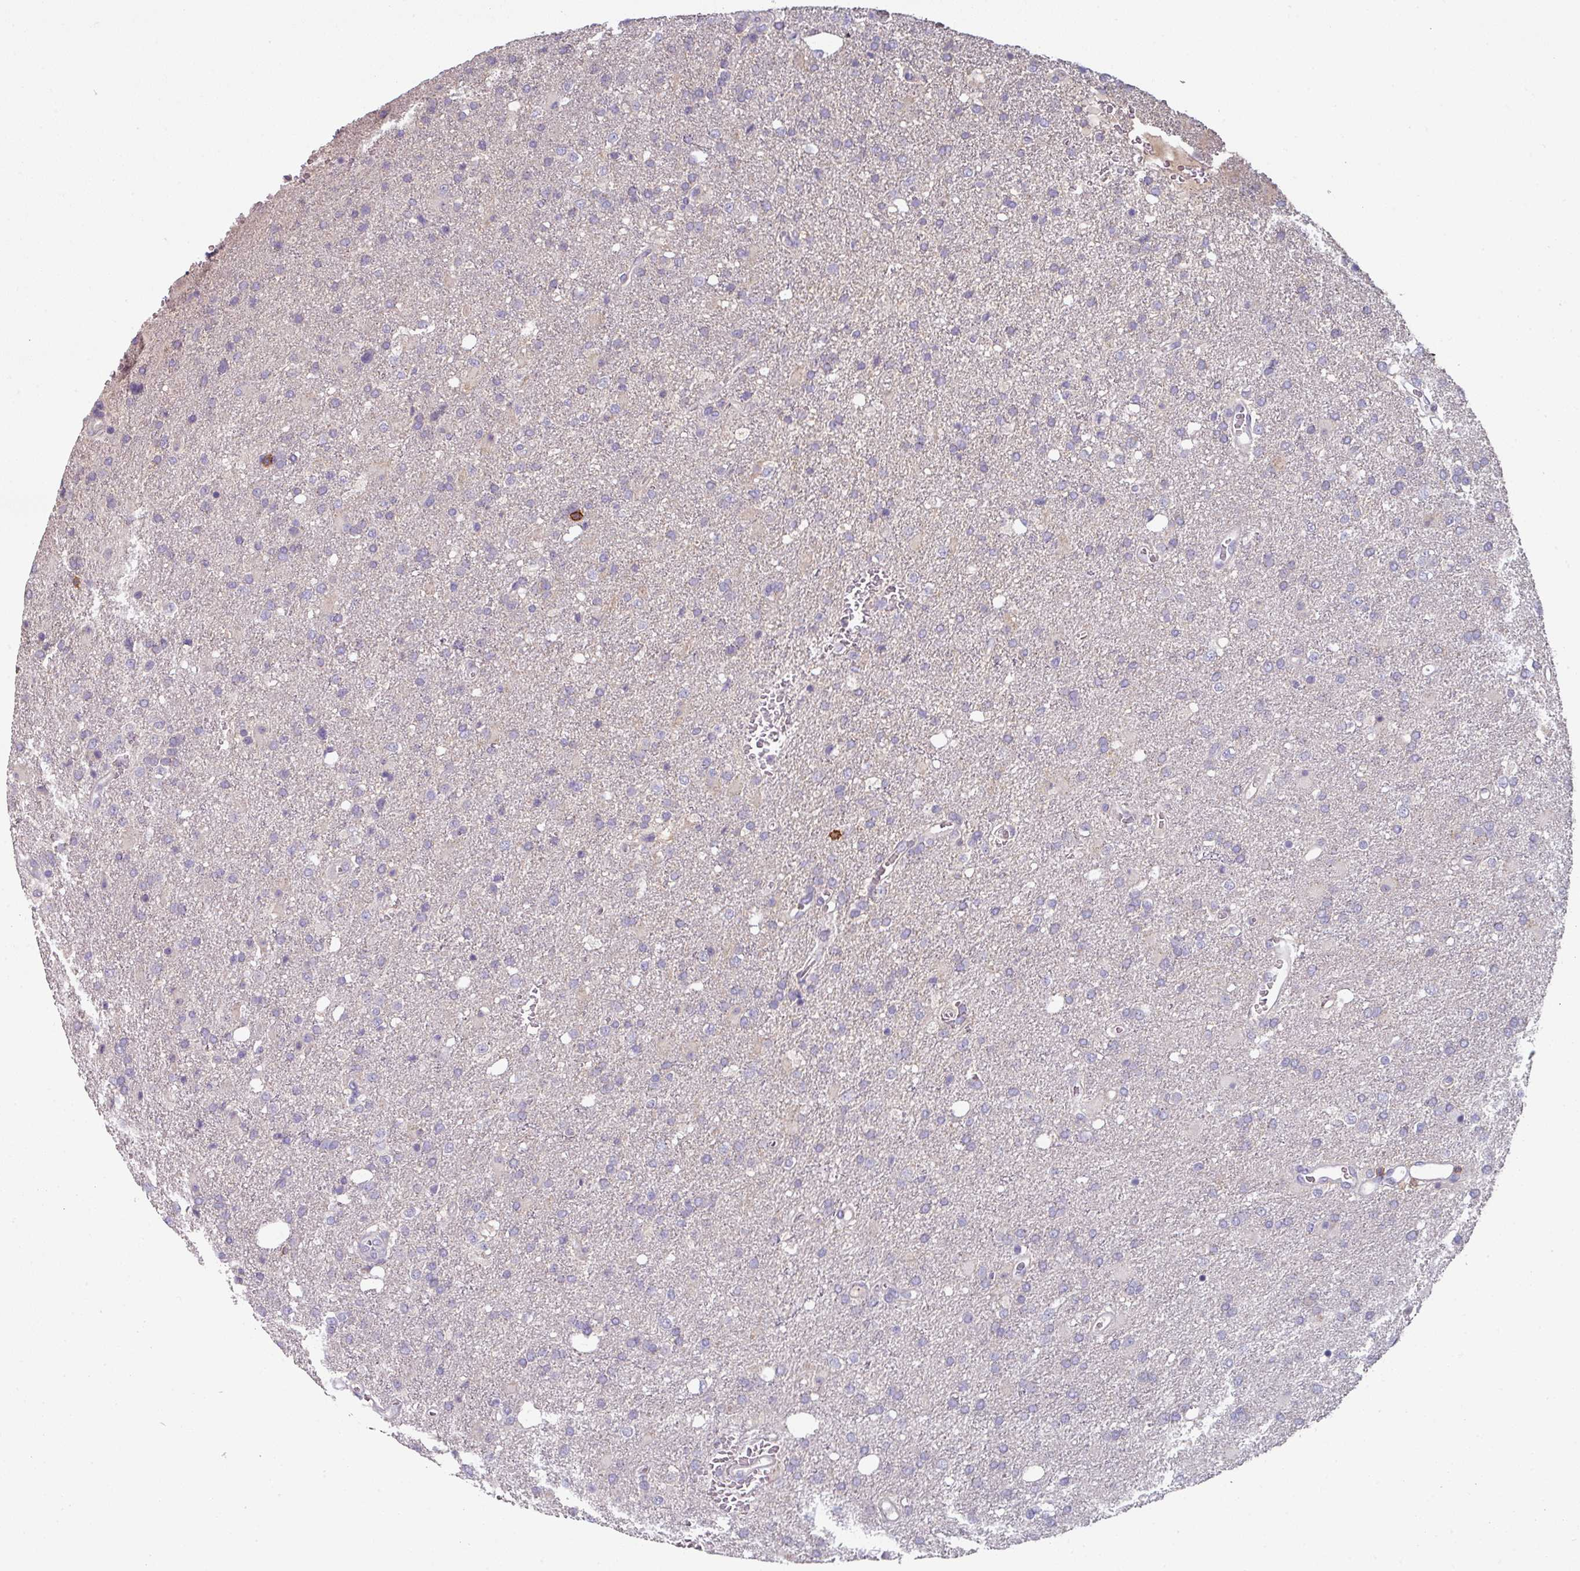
{"staining": {"intensity": "negative", "quantity": "none", "location": "none"}, "tissue": "glioma", "cell_type": "Tumor cells", "image_type": "cancer", "snomed": [{"axis": "morphology", "description": "Glioma, malignant, High grade"}, {"axis": "topography", "description": "Brain"}], "caption": "A high-resolution micrograph shows immunohistochemistry (IHC) staining of malignant glioma (high-grade), which shows no significant expression in tumor cells.", "gene": "CD3G", "patient": {"sex": "female", "age": 74}}